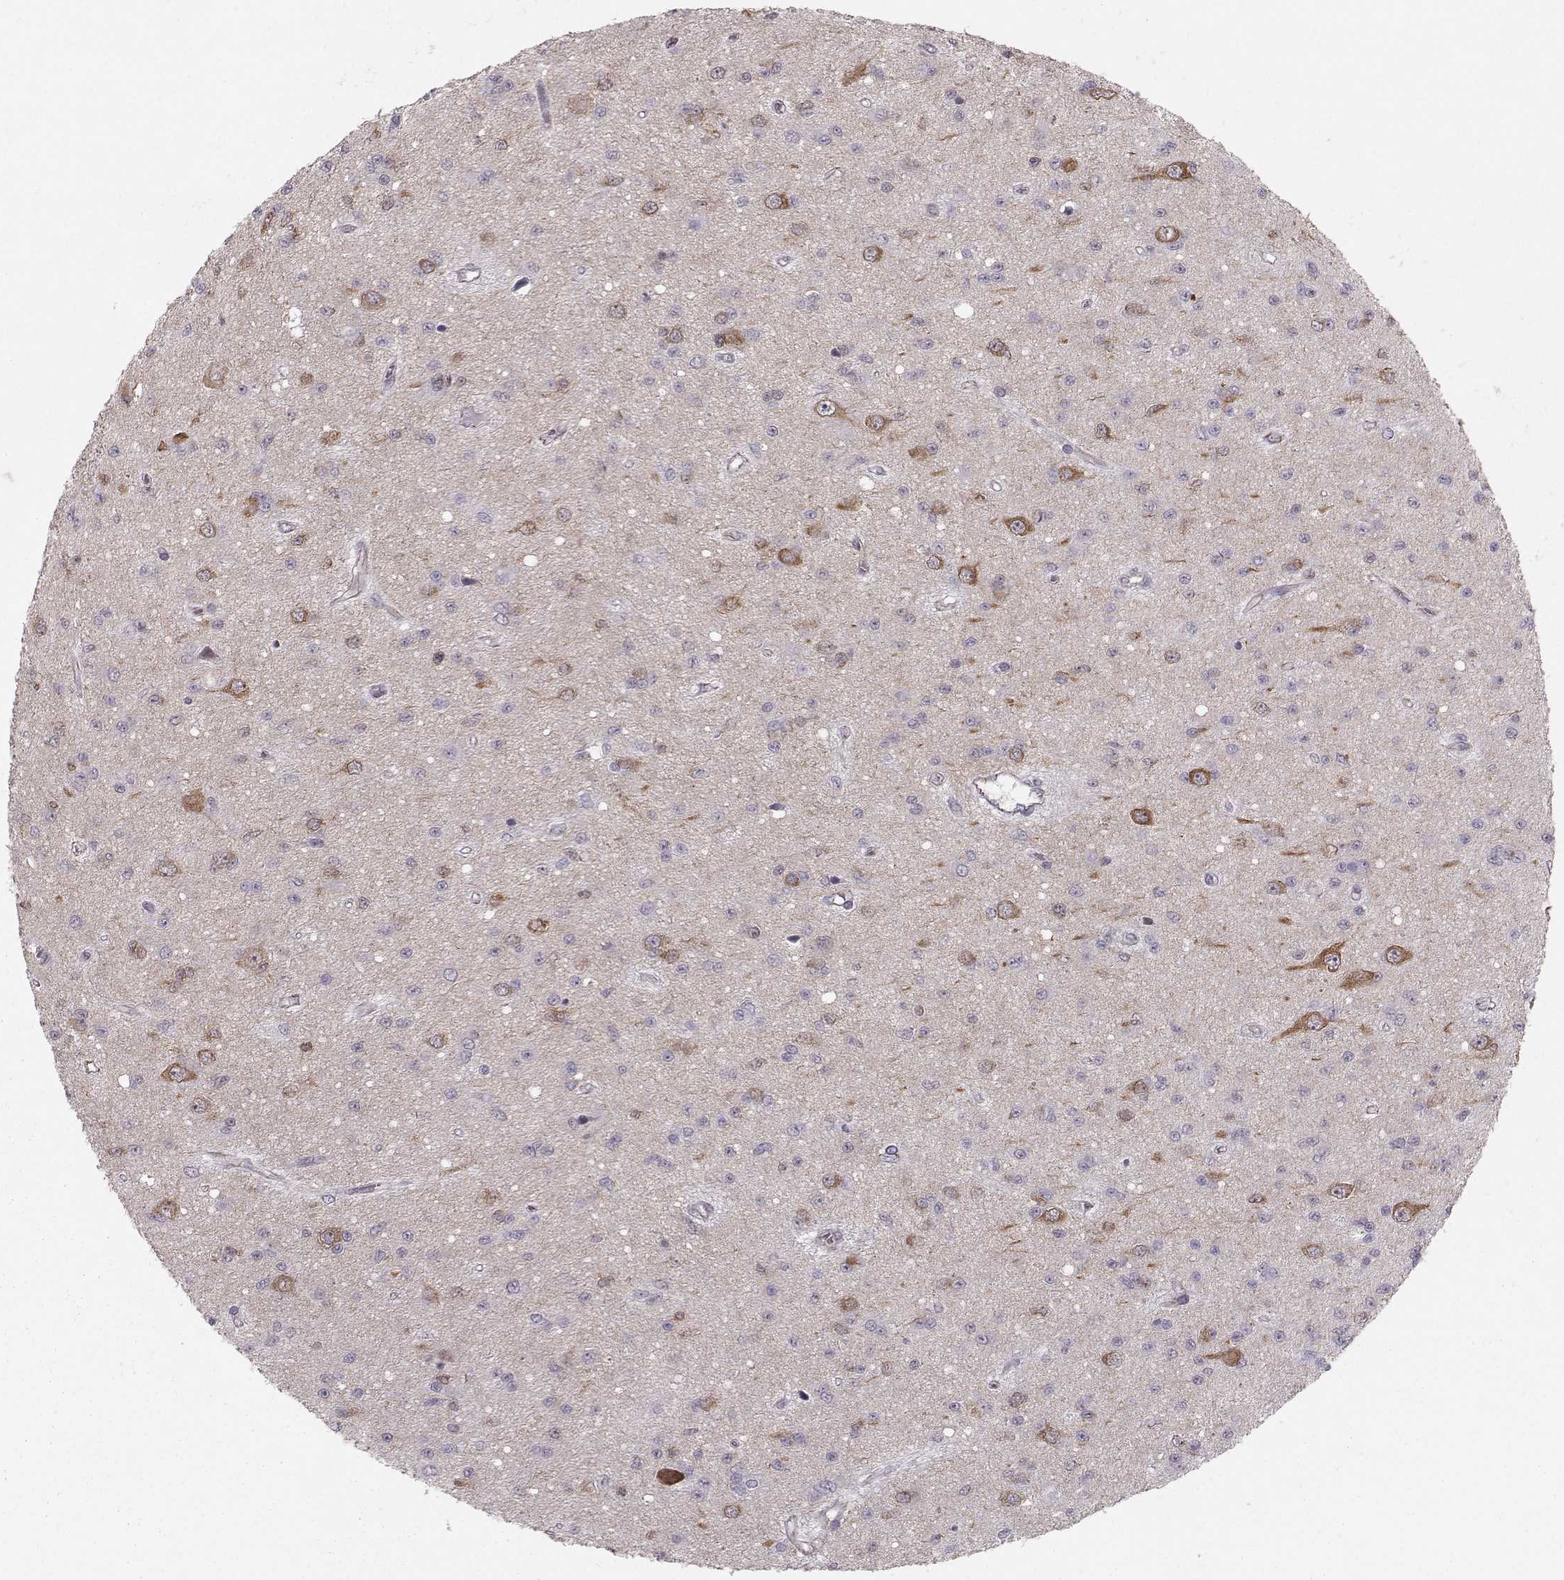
{"staining": {"intensity": "negative", "quantity": "none", "location": "none"}, "tissue": "glioma", "cell_type": "Tumor cells", "image_type": "cancer", "snomed": [{"axis": "morphology", "description": "Glioma, malignant, Low grade"}, {"axis": "topography", "description": "Brain"}], "caption": "Glioma was stained to show a protein in brown. There is no significant expression in tumor cells.", "gene": "MAST1", "patient": {"sex": "female", "age": 45}}